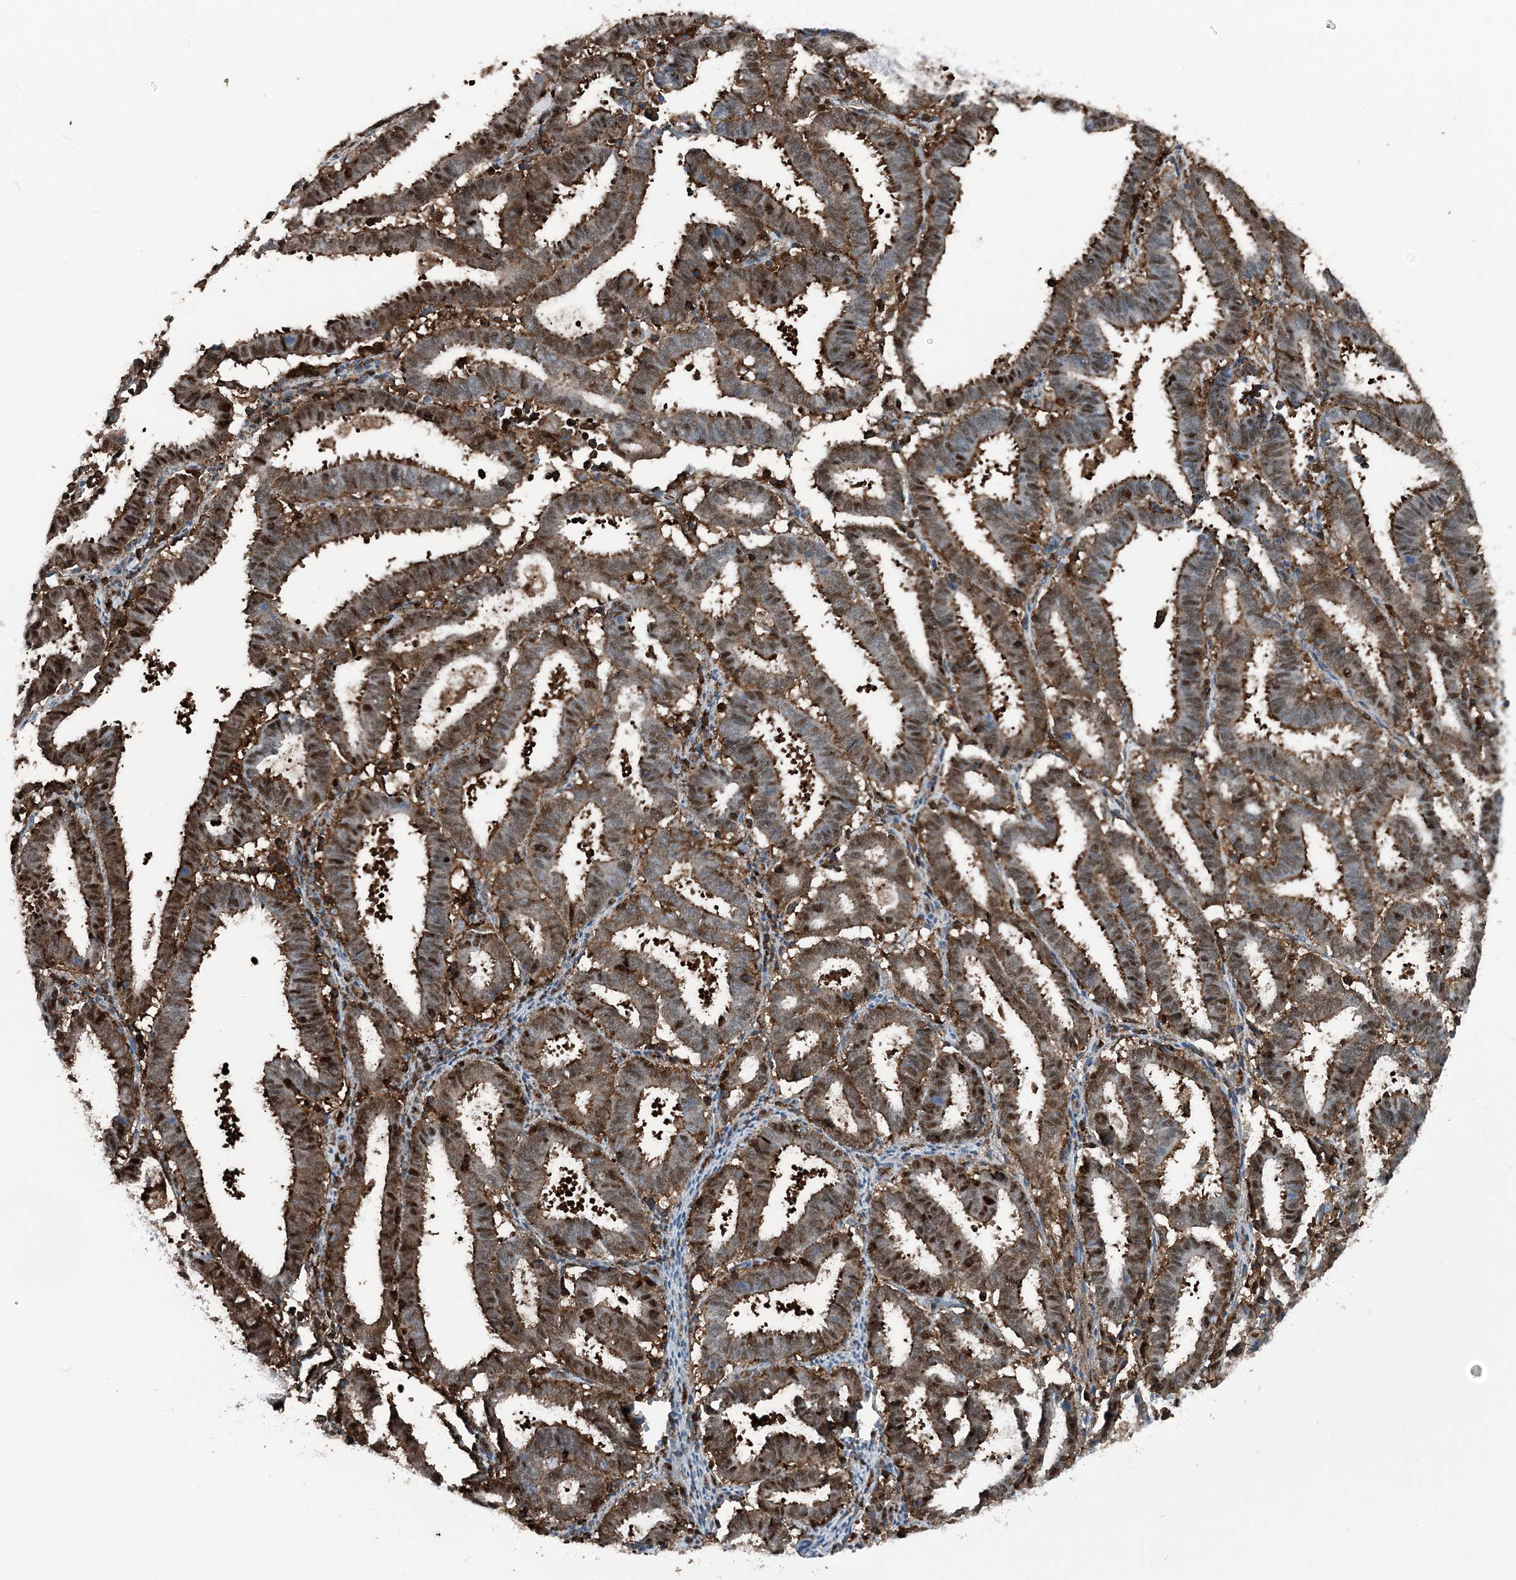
{"staining": {"intensity": "strong", "quantity": ">75%", "location": "cytoplasmic/membranous,nuclear"}, "tissue": "endometrial cancer", "cell_type": "Tumor cells", "image_type": "cancer", "snomed": [{"axis": "morphology", "description": "Adenocarcinoma, NOS"}, {"axis": "topography", "description": "Uterus"}], "caption": "Brown immunohistochemical staining in human endometrial cancer (adenocarcinoma) displays strong cytoplasmic/membranous and nuclear staining in about >75% of tumor cells.", "gene": "CFL1", "patient": {"sex": "female", "age": 83}}